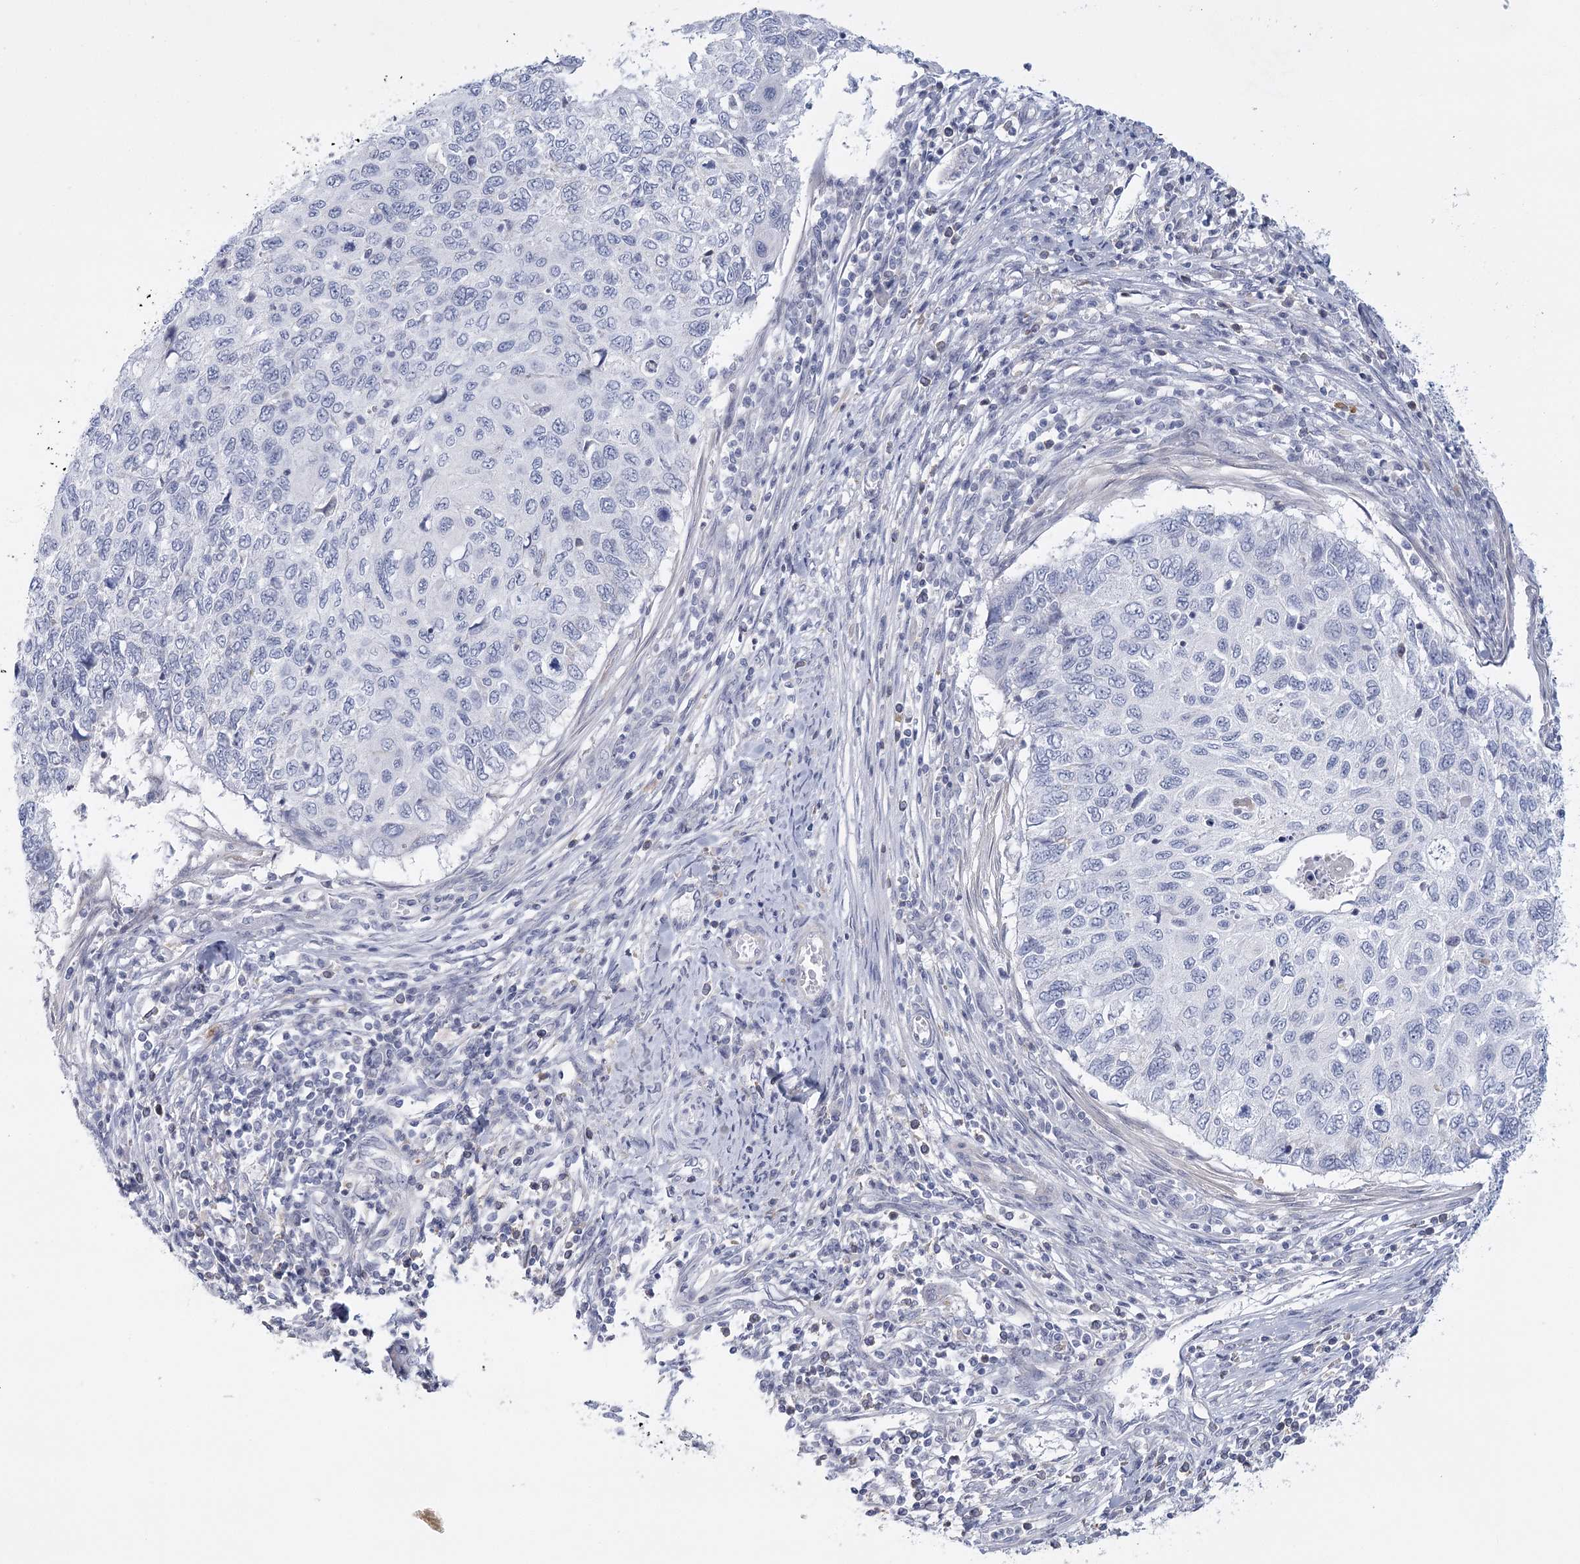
{"staining": {"intensity": "negative", "quantity": "none", "location": "none"}, "tissue": "cervical cancer", "cell_type": "Tumor cells", "image_type": "cancer", "snomed": [{"axis": "morphology", "description": "Squamous cell carcinoma, NOS"}, {"axis": "topography", "description": "Cervix"}], "caption": "High magnification brightfield microscopy of cervical cancer stained with DAB (brown) and counterstained with hematoxylin (blue): tumor cells show no significant staining.", "gene": "FAM76B", "patient": {"sex": "female", "age": 70}}